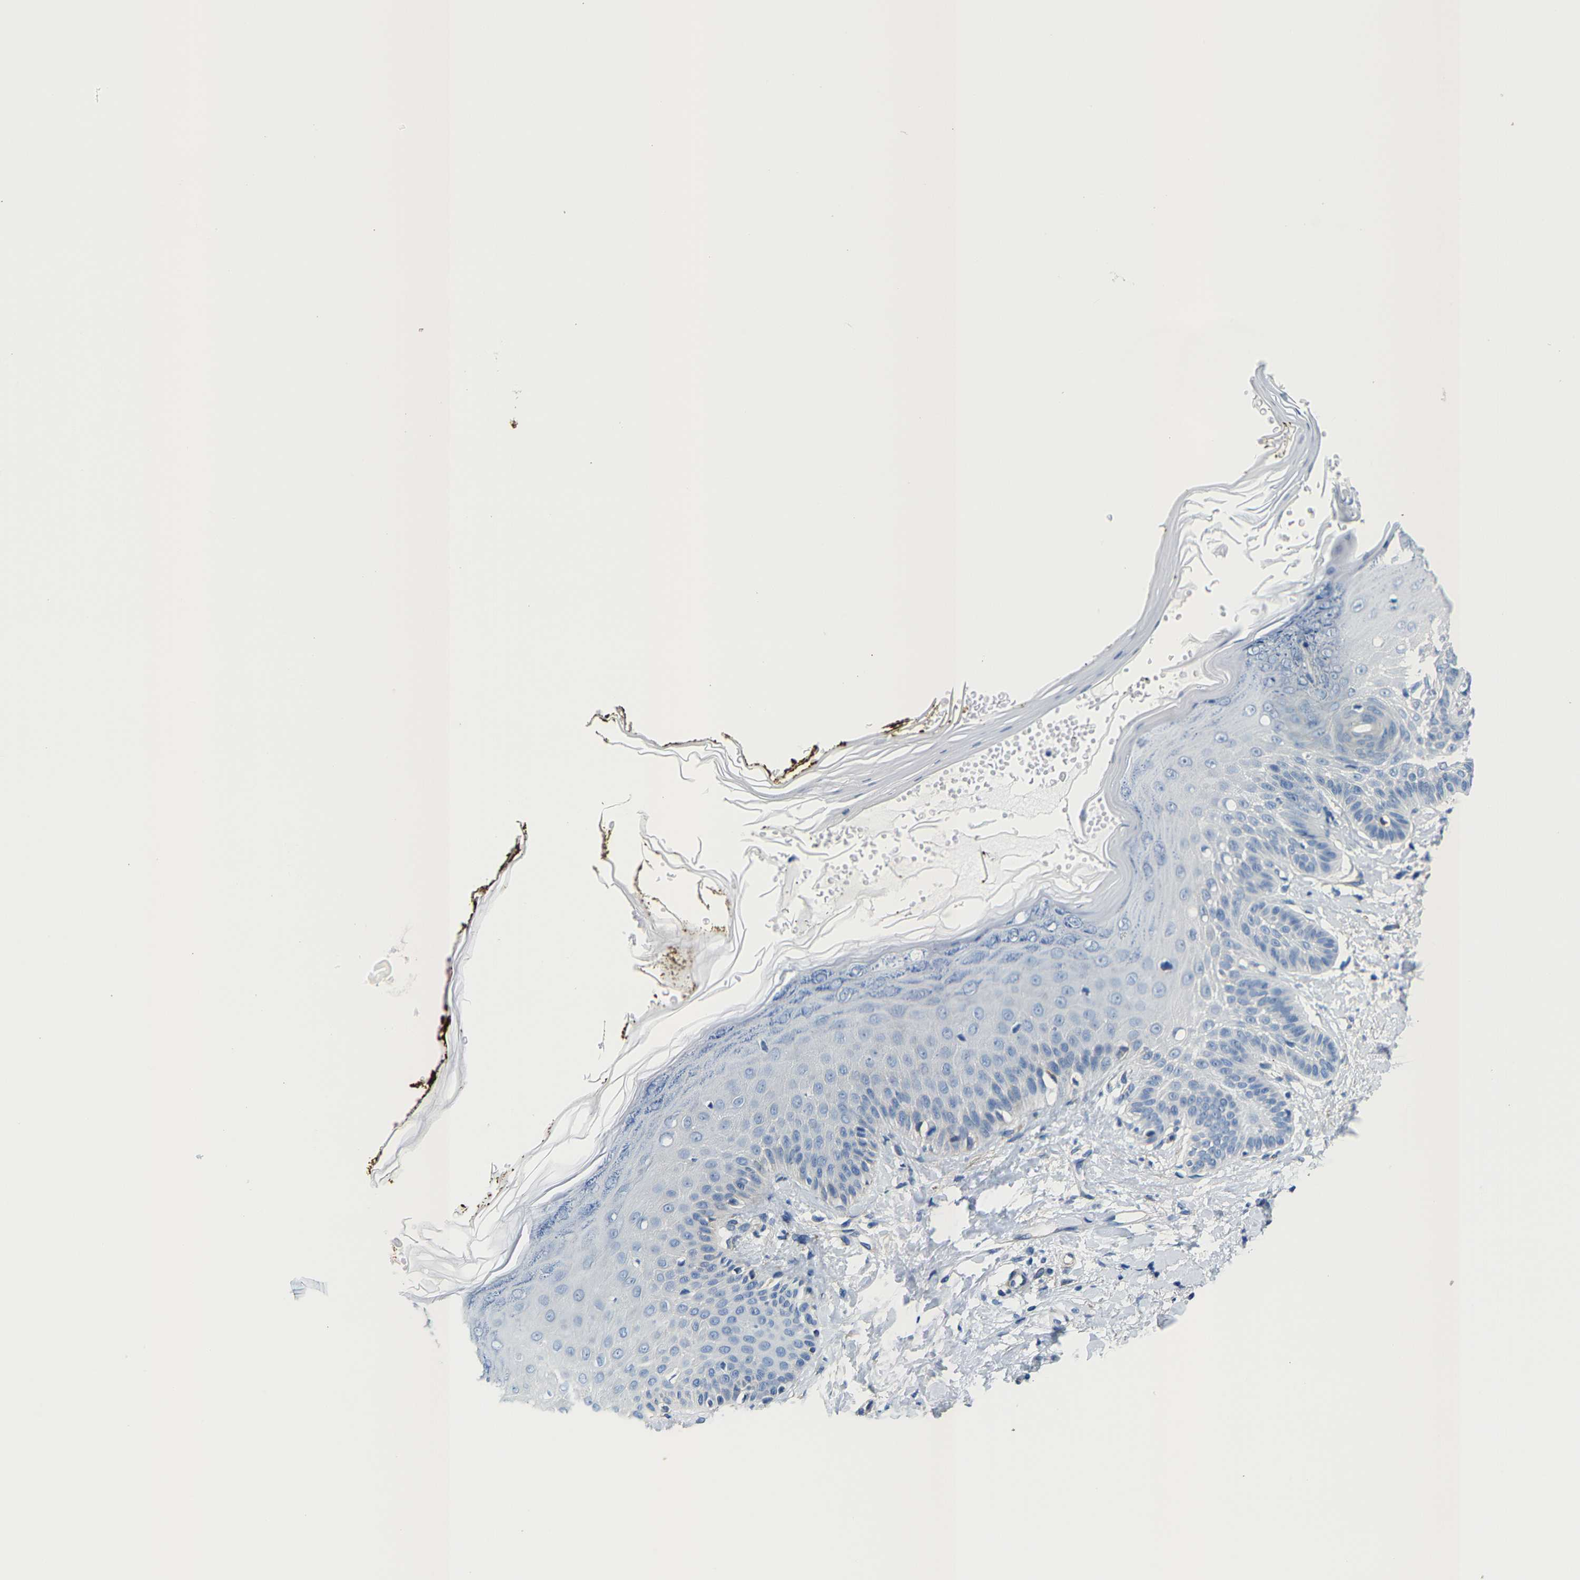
{"staining": {"intensity": "negative", "quantity": "none", "location": "none"}, "tissue": "skin", "cell_type": "Fibroblasts", "image_type": "normal", "snomed": [{"axis": "morphology", "description": "Normal tissue, NOS"}, {"axis": "topography", "description": "Skin"}, {"axis": "topography", "description": "Peripheral nerve tissue"}], "caption": "Immunohistochemistry (IHC) of unremarkable skin displays no expression in fibroblasts.", "gene": "DSCAM", "patient": {"sex": "male", "age": 24}}